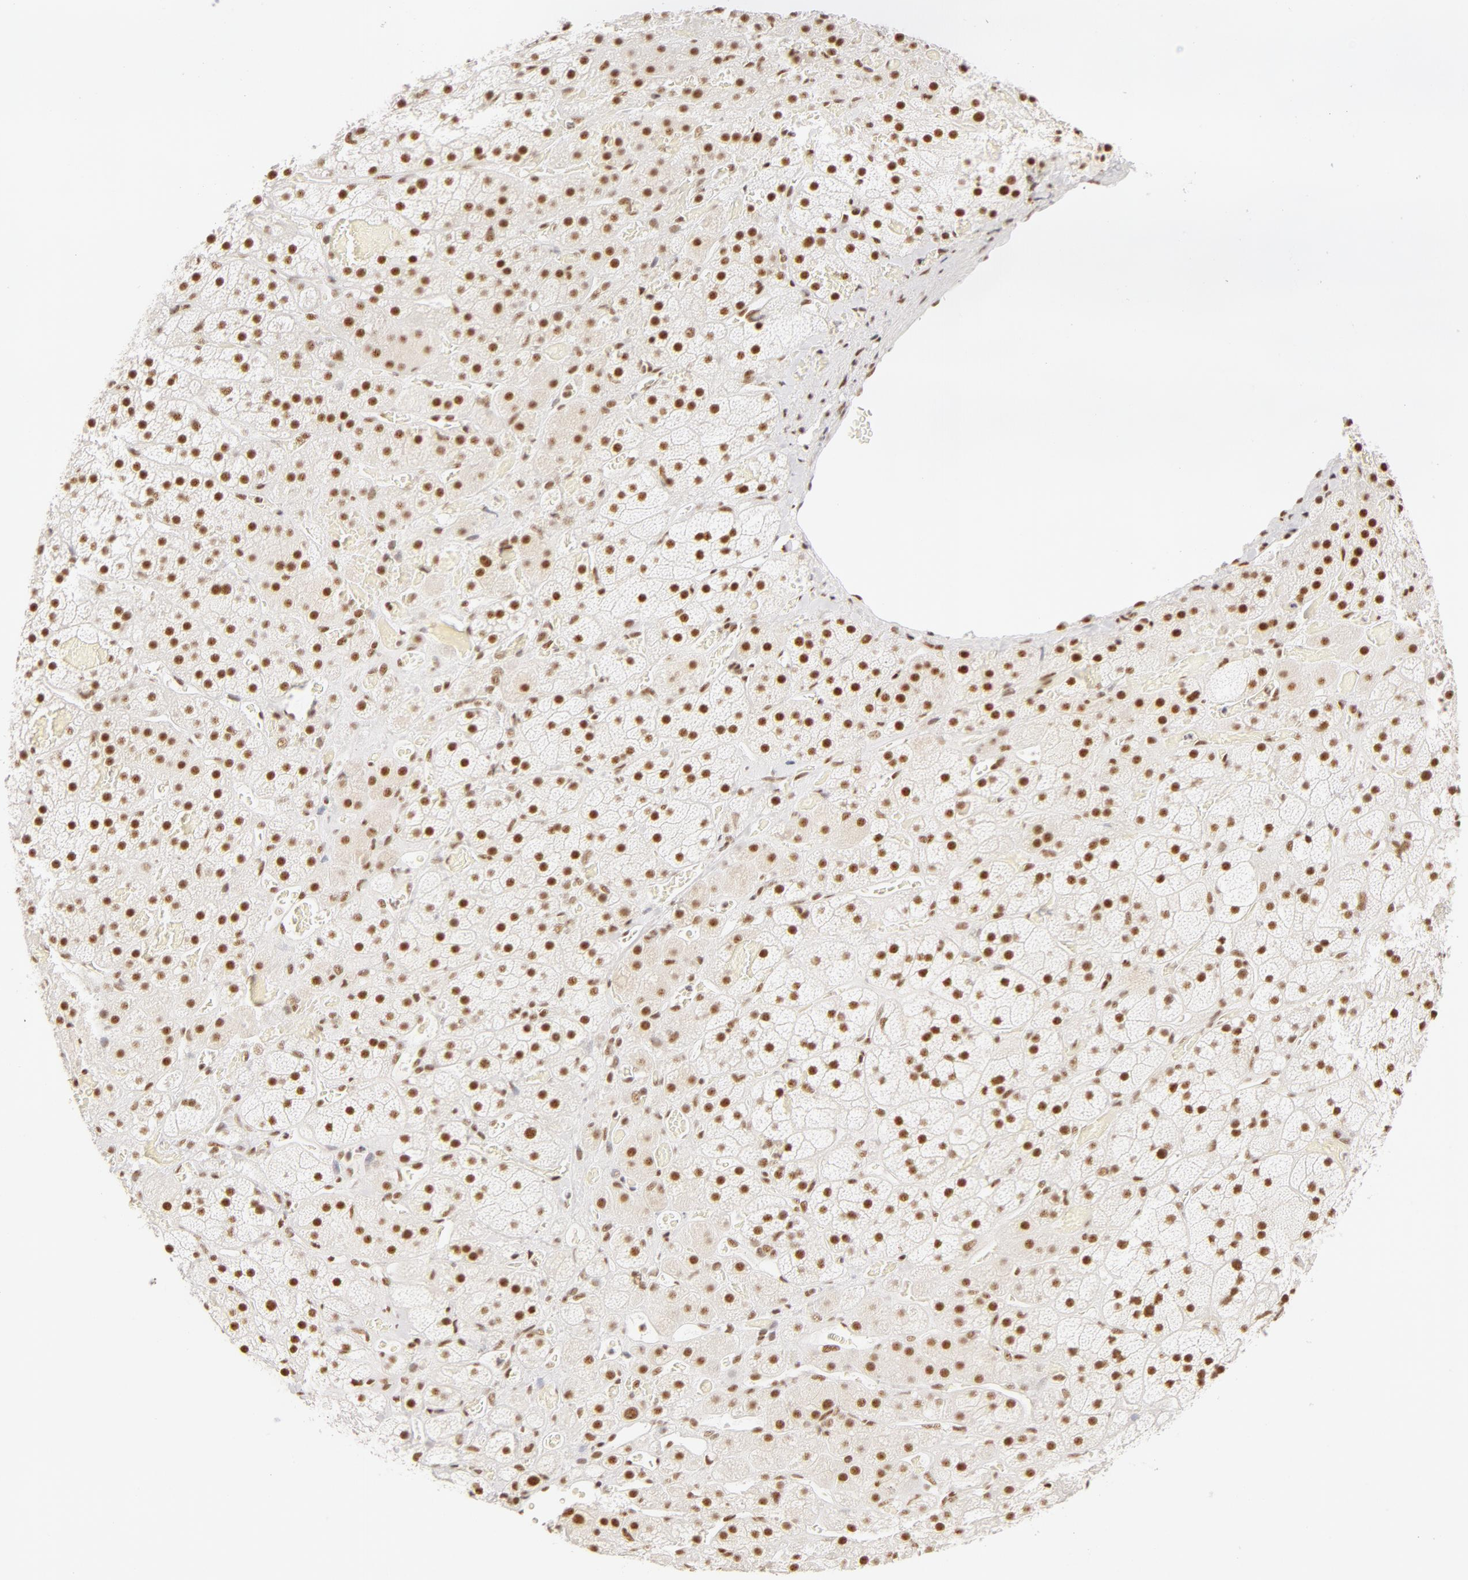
{"staining": {"intensity": "moderate", "quantity": ">75%", "location": "nuclear"}, "tissue": "adrenal gland", "cell_type": "Glandular cells", "image_type": "normal", "snomed": [{"axis": "morphology", "description": "Normal tissue, NOS"}, {"axis": "topography", "description": "Adrenal gland"}], "caption": "An immunohistochemistry (IHC) histopathology image of unremarkable tissue is shown. Protein staining in brown highlights moderate nuclear positivity in adrenal gland within glandular cells.", "gene": "RBM39", "patient": {"sex": "male", "age": 57}}